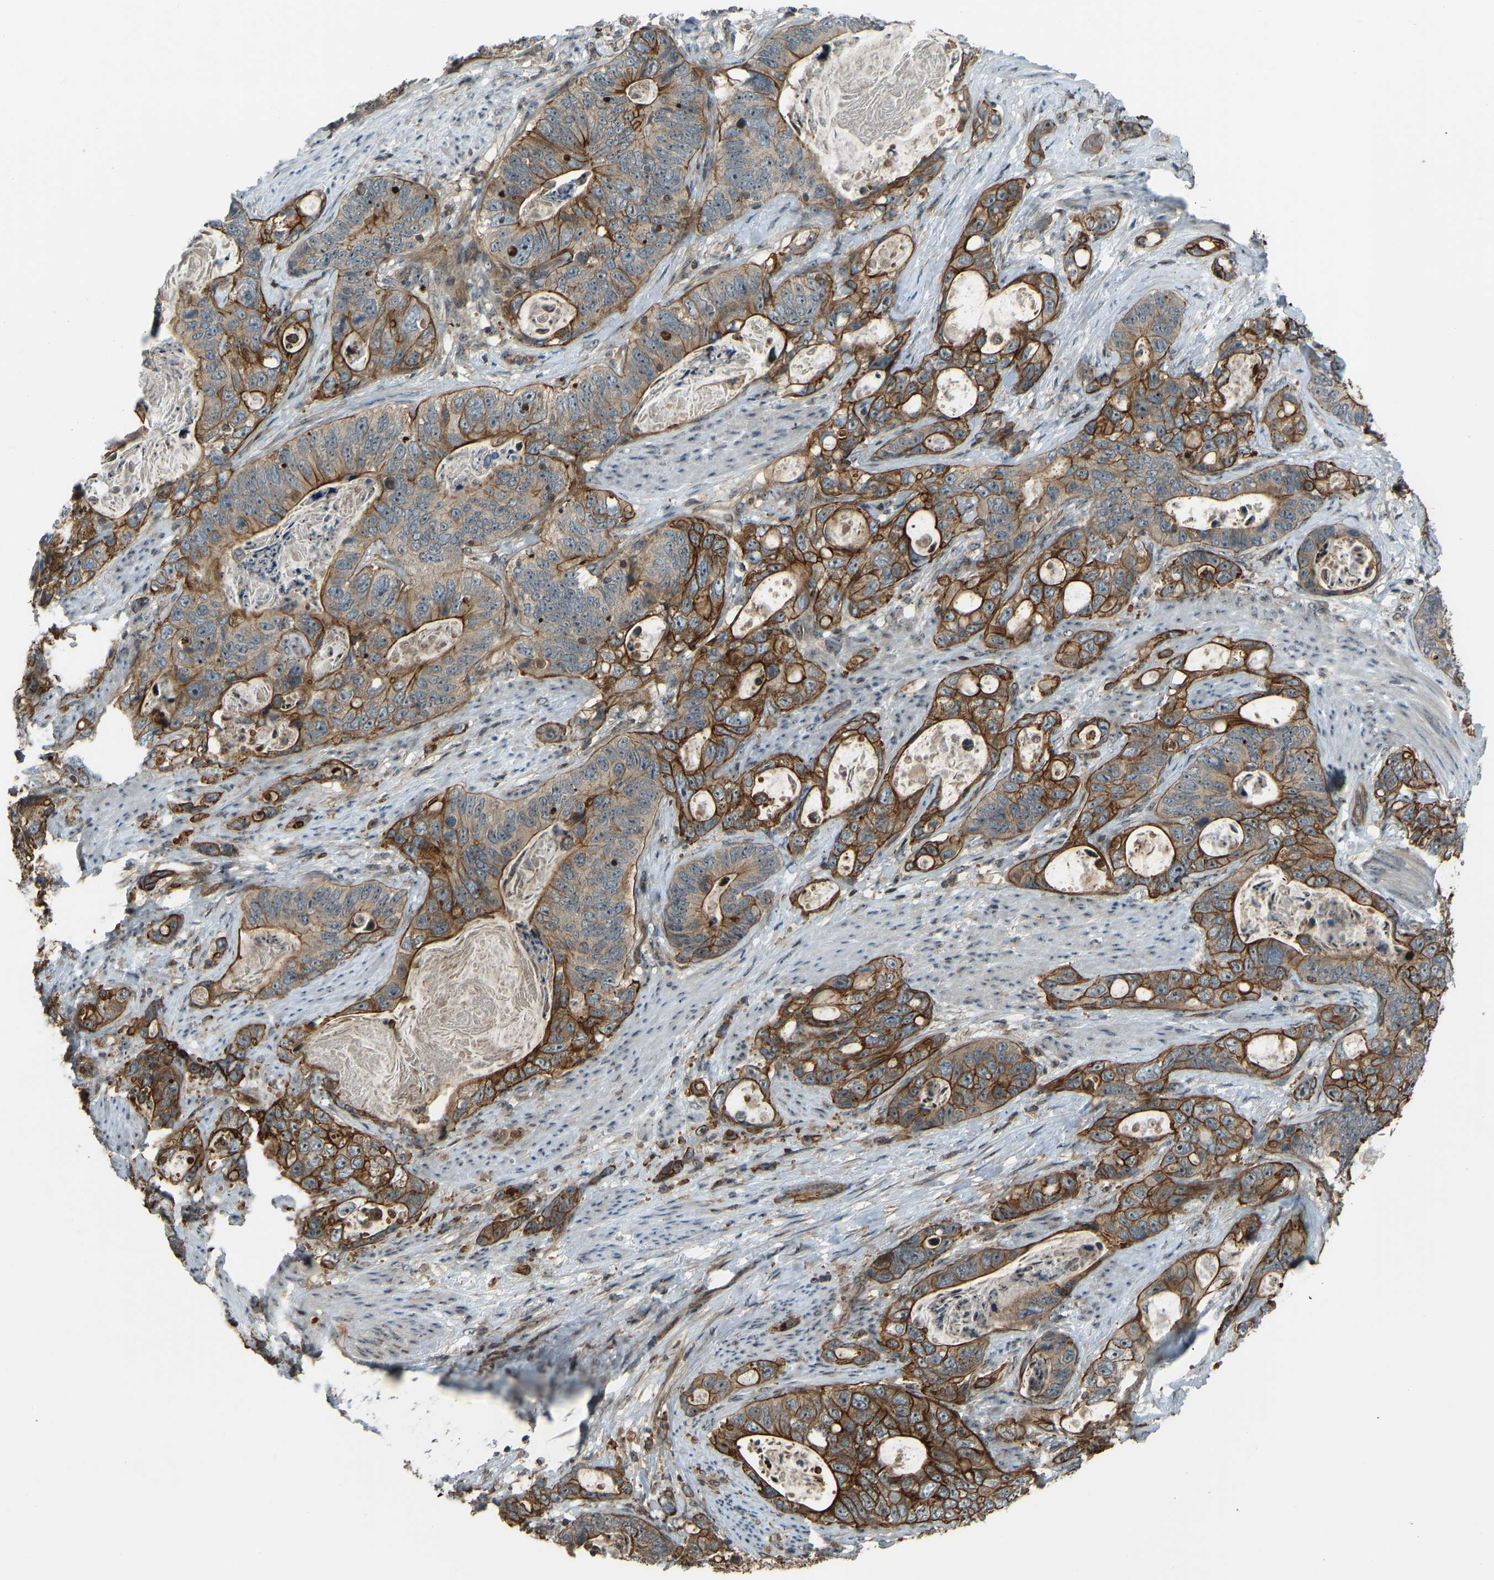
{"staining": {"intensity": "strong", "quantity": ">75%", "location": "cytoplasmic/membranous"}, "tissue": "stomach cancer", "cell_type": "Tumor cells", "image_type": "cancer", "snomed": [{"axis": "morphology", "description": "Normal tissue, NOS"}, {"axis": "morphology", "description": "Adenocarcinoma, NOS"}, {"axis": "topography", "description": "Stomach"}], "caption": "Immunohistochemistry (IHC) micrograph of human adenocarcinoma (stomach) stained for a protein (brown), which shows high levels of strong cytoplasmic/membranous positivity in approximately >75% of tumor cells.", "gene": "SVOPL", "patient": {"sex": "female", "age": 89}}